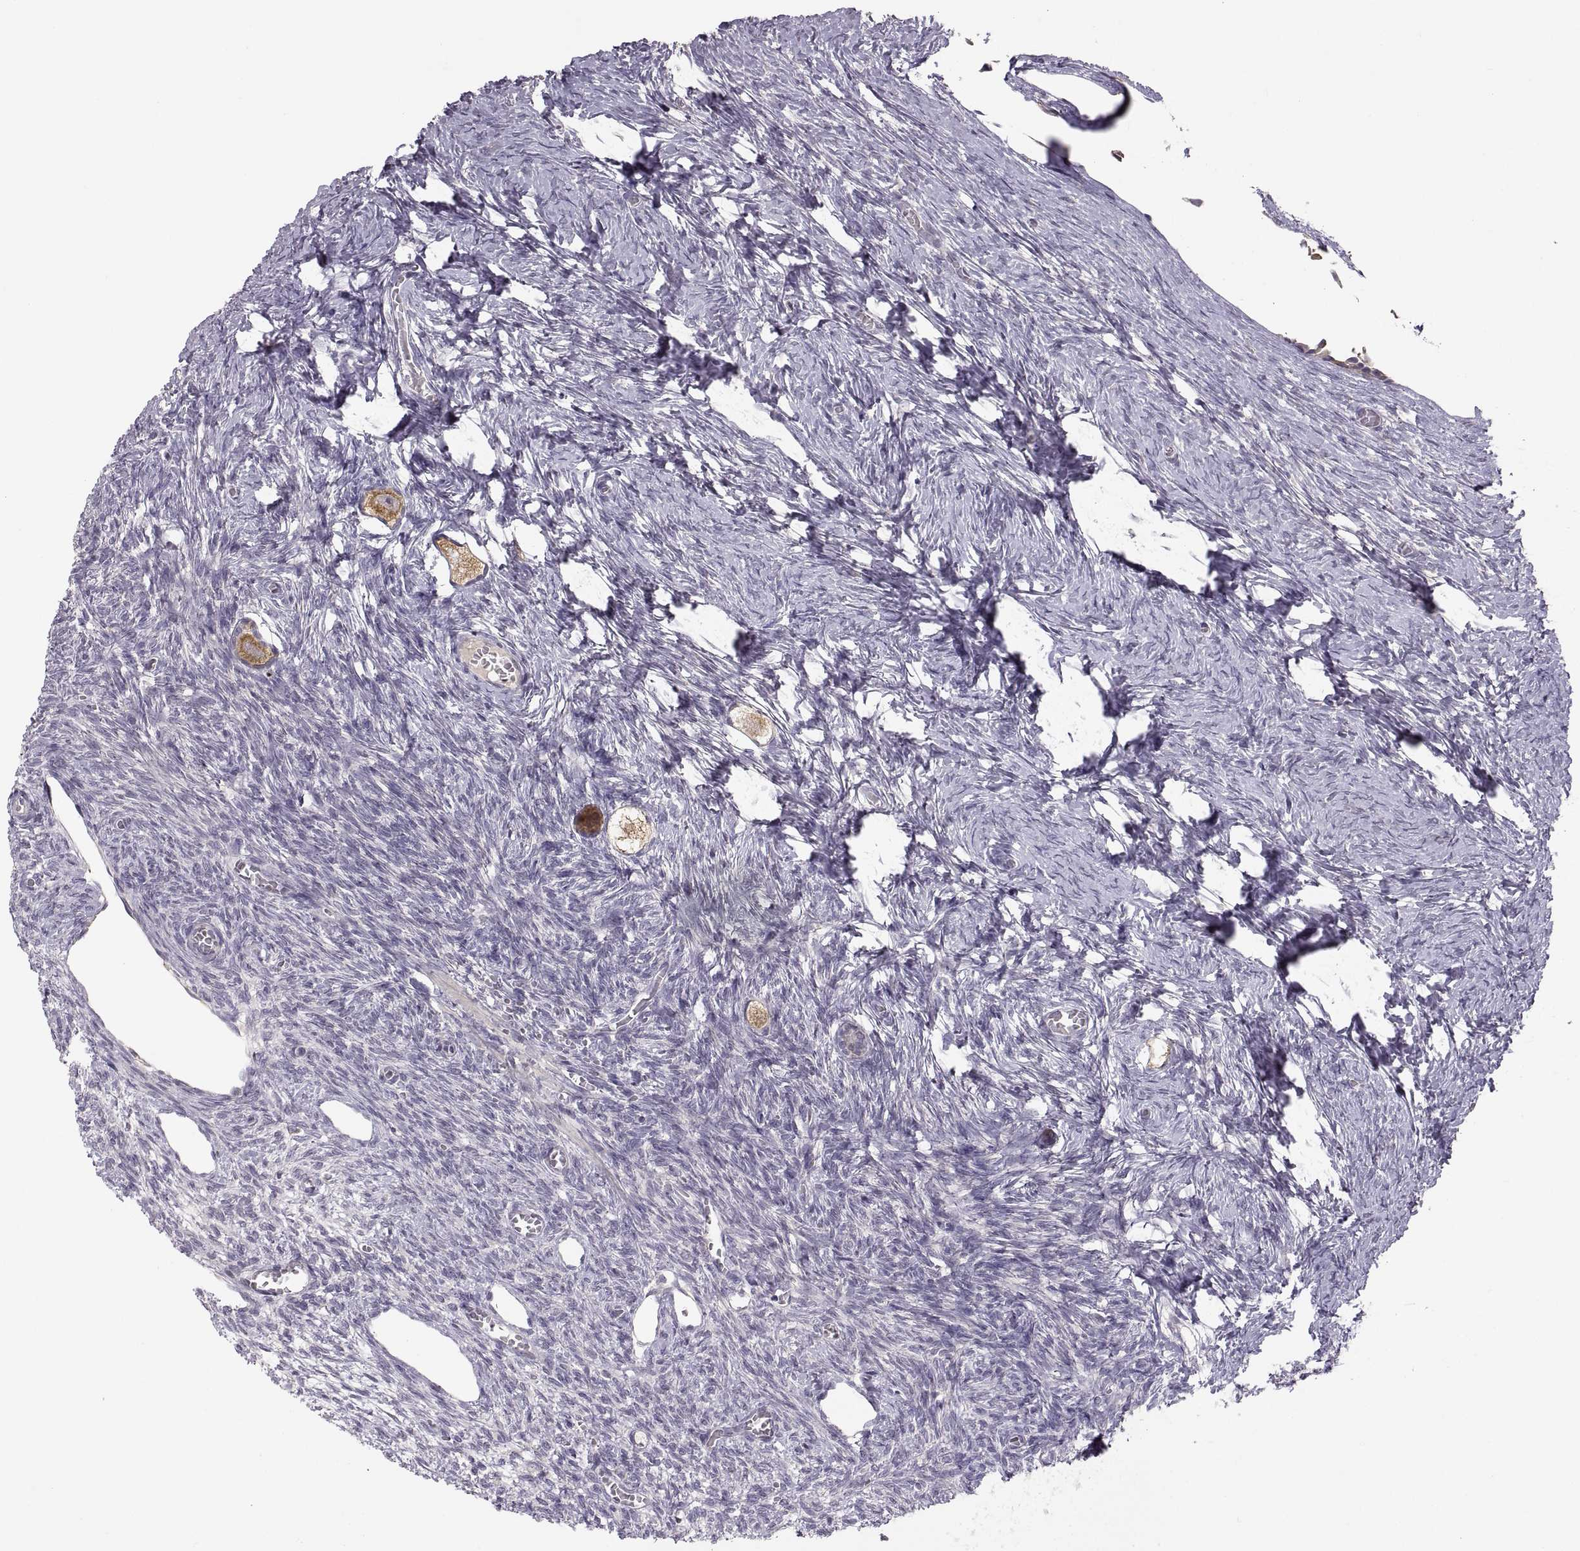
{"staining": {"intensity": "strong", "quantity": ">75%", "location": "cytoplasmic/membranous"}, "tissue": "ovary", "cell_type": "Follicle cells", "image_type": "normal", "snomed": [{"axis": "morphology", "description": "Normal tissue, NOS"}, {"axis": "topography", "description": "Ovary"}], "caption": "IHC (DAB (3,3'-diaminobenzidine)) staining of normal ovary demonstrates strong cytoplasmic/membranous protein positivity in approximately >75% of follicle cells.", "gene": "HMGCR", "patient": {"sex": "female", "age": 27}}